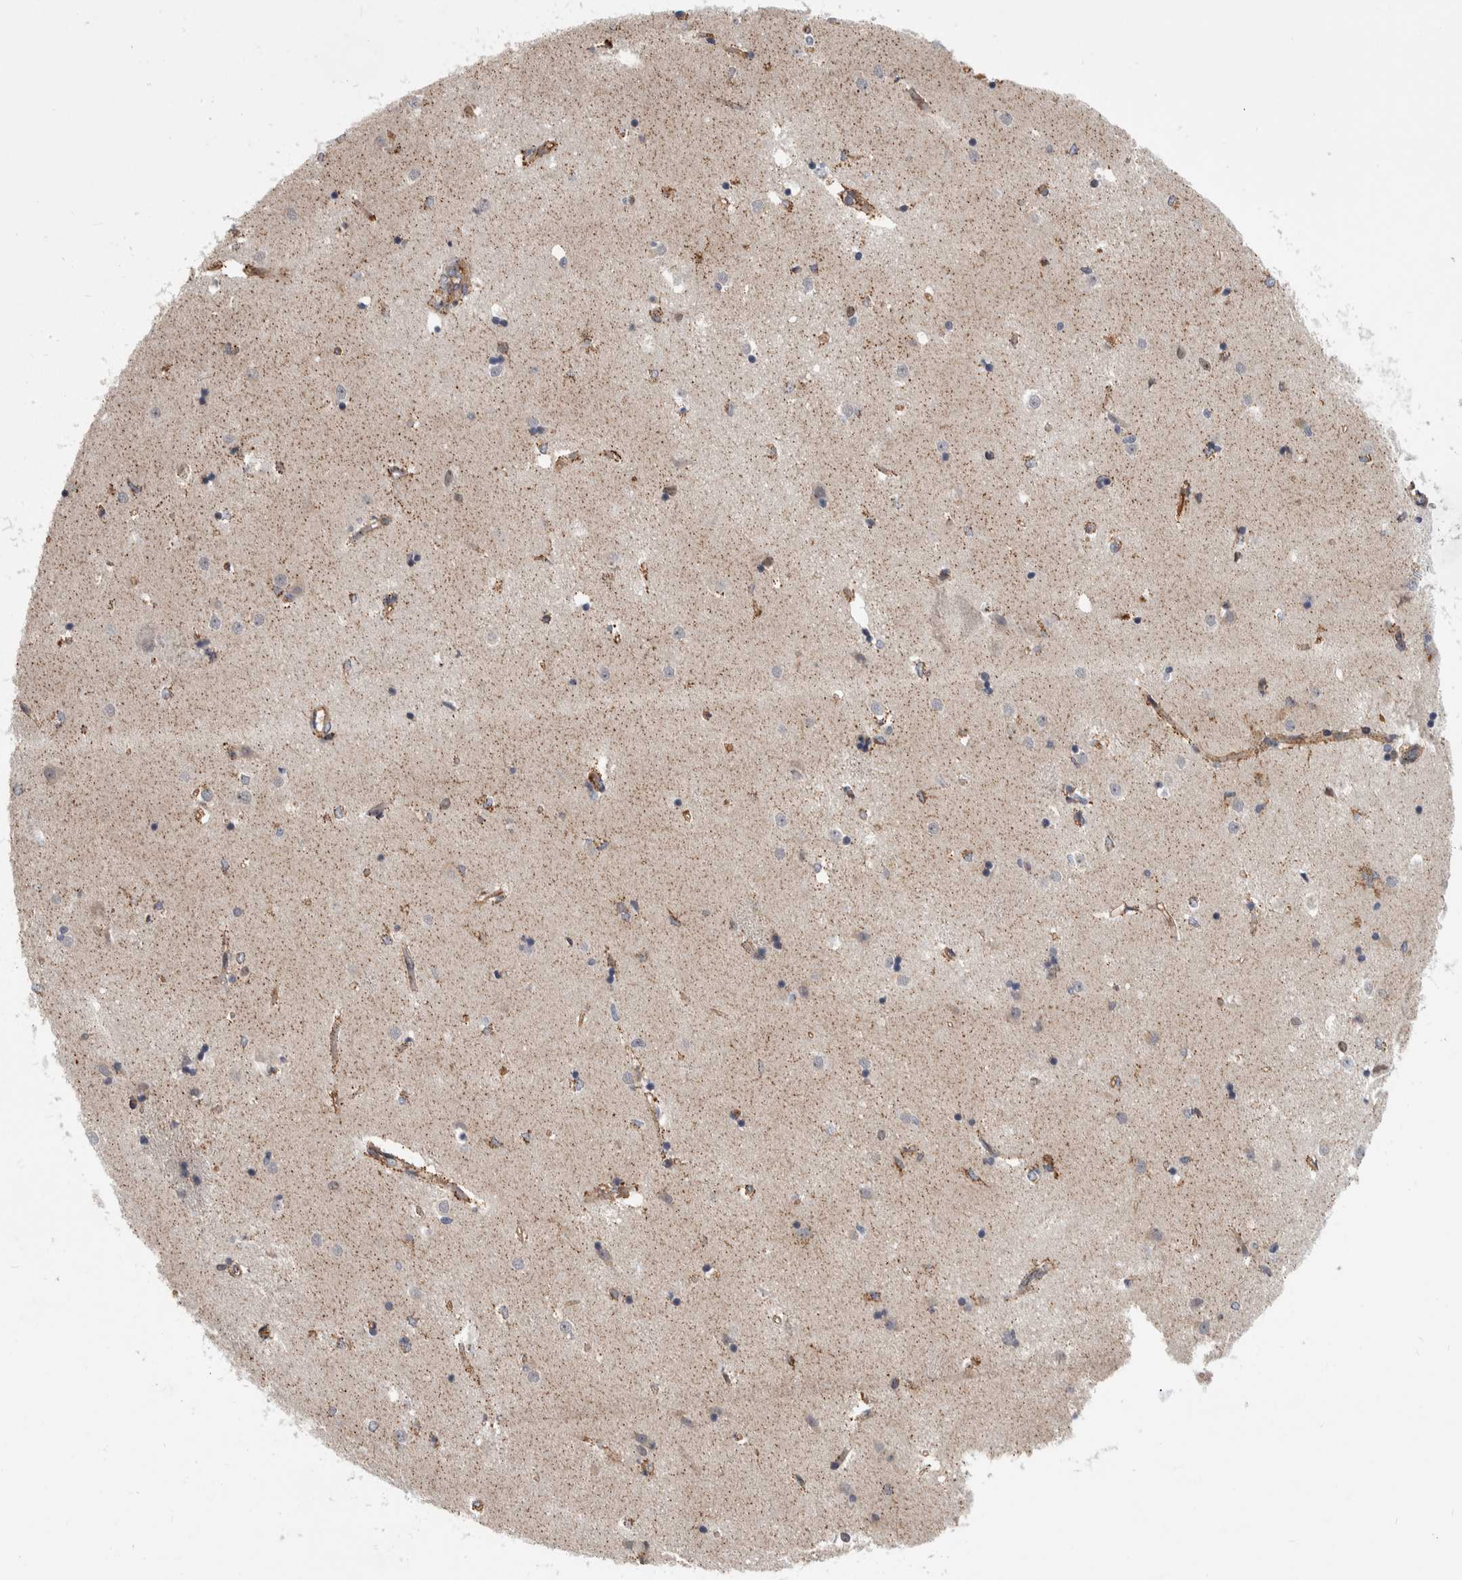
{"staining": {"intensity": "moderate", "quantity": "25%-75%", "location": "cytoplasmic/membranous"}, "tissue": "caudate", "cell_type": "Glial cells", "image_type": "normal", "snomed": [{"axis": "morphology", "description": "Normal tissue, NOS"}, {"axis": "topography", "description": "Lateral ventricle wall"}], "caption": "Immunohistochemistry (IHC) of benign caudate reveals medium levels of moderate cytoplasmic/membranous staining in about 25%-75% of glial cells.", "gene": "MSL1", "patient": {"sex": "male", "age": 45}}